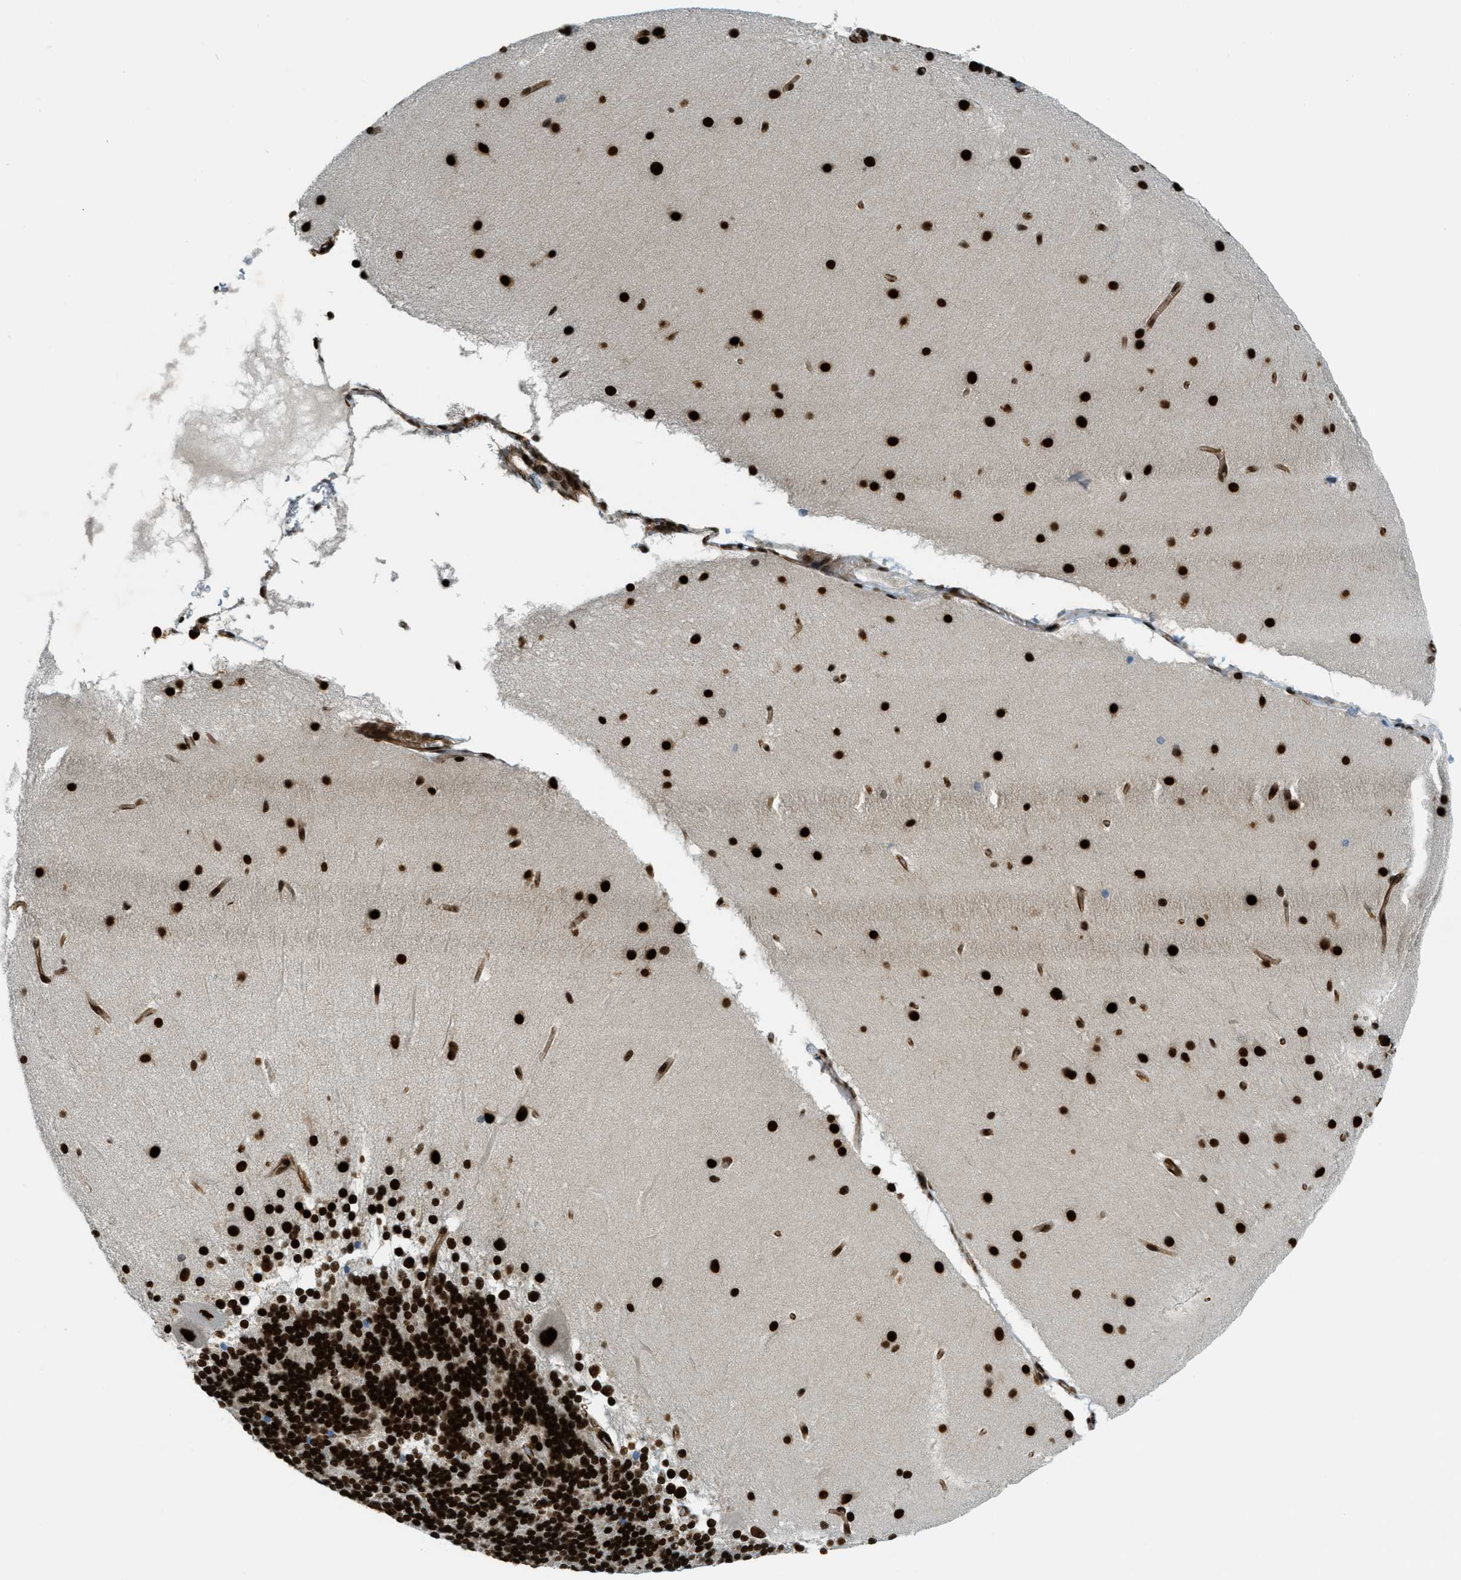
{"staining": {"intensity": "strong", "quantity": ">75%", "location": "nuclear"}, "tissue": "cerebellum", "cell_type": "Cells in granular layer", "image_type": "normal", "snomed": [{"axis": "morphology", "description": "Normal tissue, NOS"}, {"axis": "topography", "description": "Cerebellum"}], "caption": "IHC of unremarkable human cerebellum reveals high levels of strong nuclear positivity in approximately >75% of cells in granular layer. The protein of interest is shown in brown color, while the nuclei are stained blue.", "gene": "ZFR", "patient": {"sex": "female", "age": 19}}